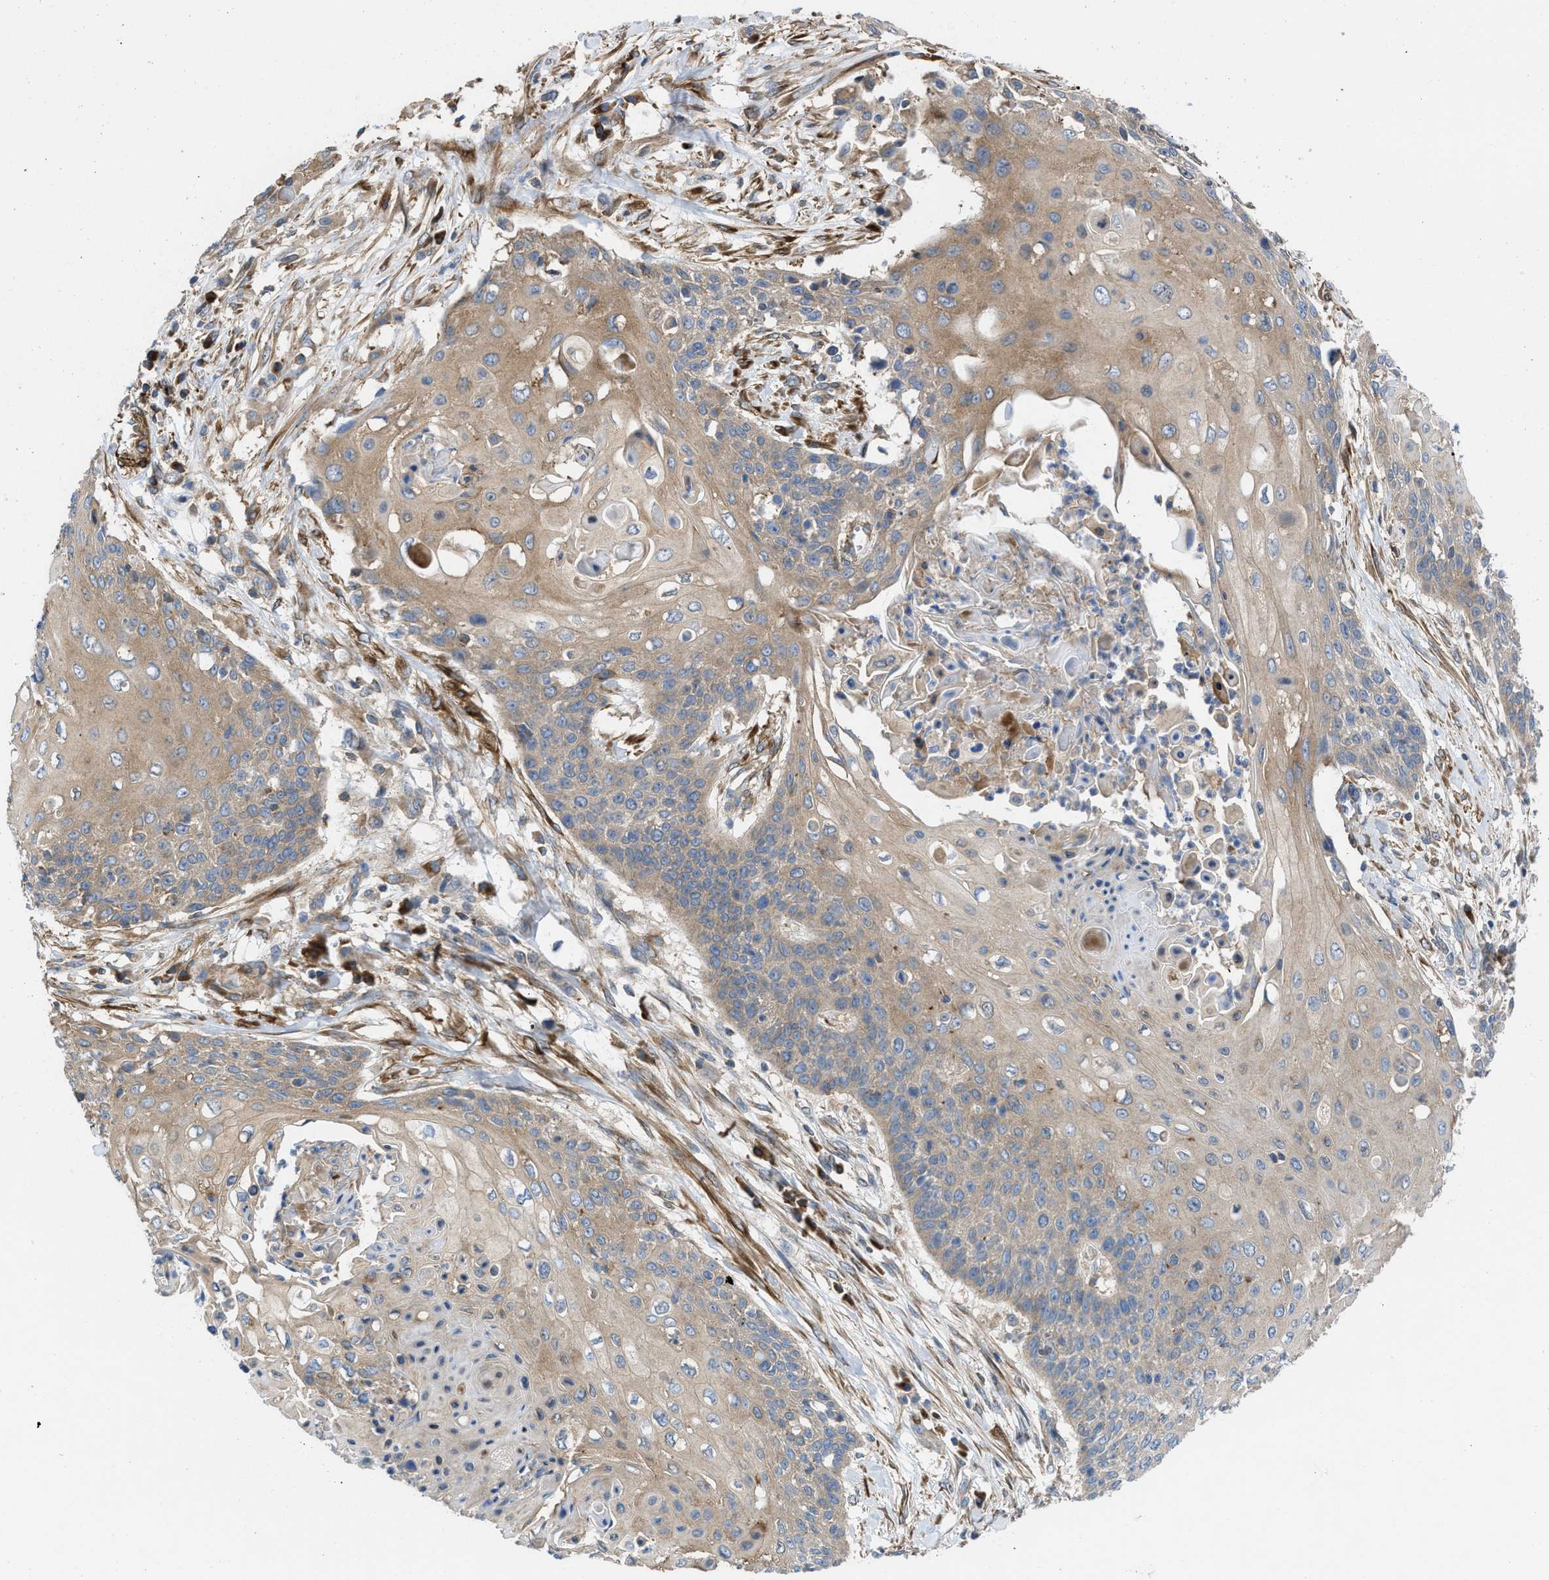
{"staining": {"intensity": "moderate", "quantity": ">75%", "location": "cytoplasmic/membranous"}, "tissue": "cervical cancer", "cell_type": "Tumor cells", "image_type": "cancer", "snomed": [{"axis": "morphology", "description": "Squamous cell carcinoma, NOS"}, {"axis": "topography", "description": "Cervix"}], "caption": "Immunohistochemical staining of human squamous cell carcinoma (cervical) demonstrates medium levels of moderate cytoplasmic/membranous protein staining in approximately >75% of tumor cells.", "gene": "CHKB", "patient": {"sex": "female", "age": 39}}